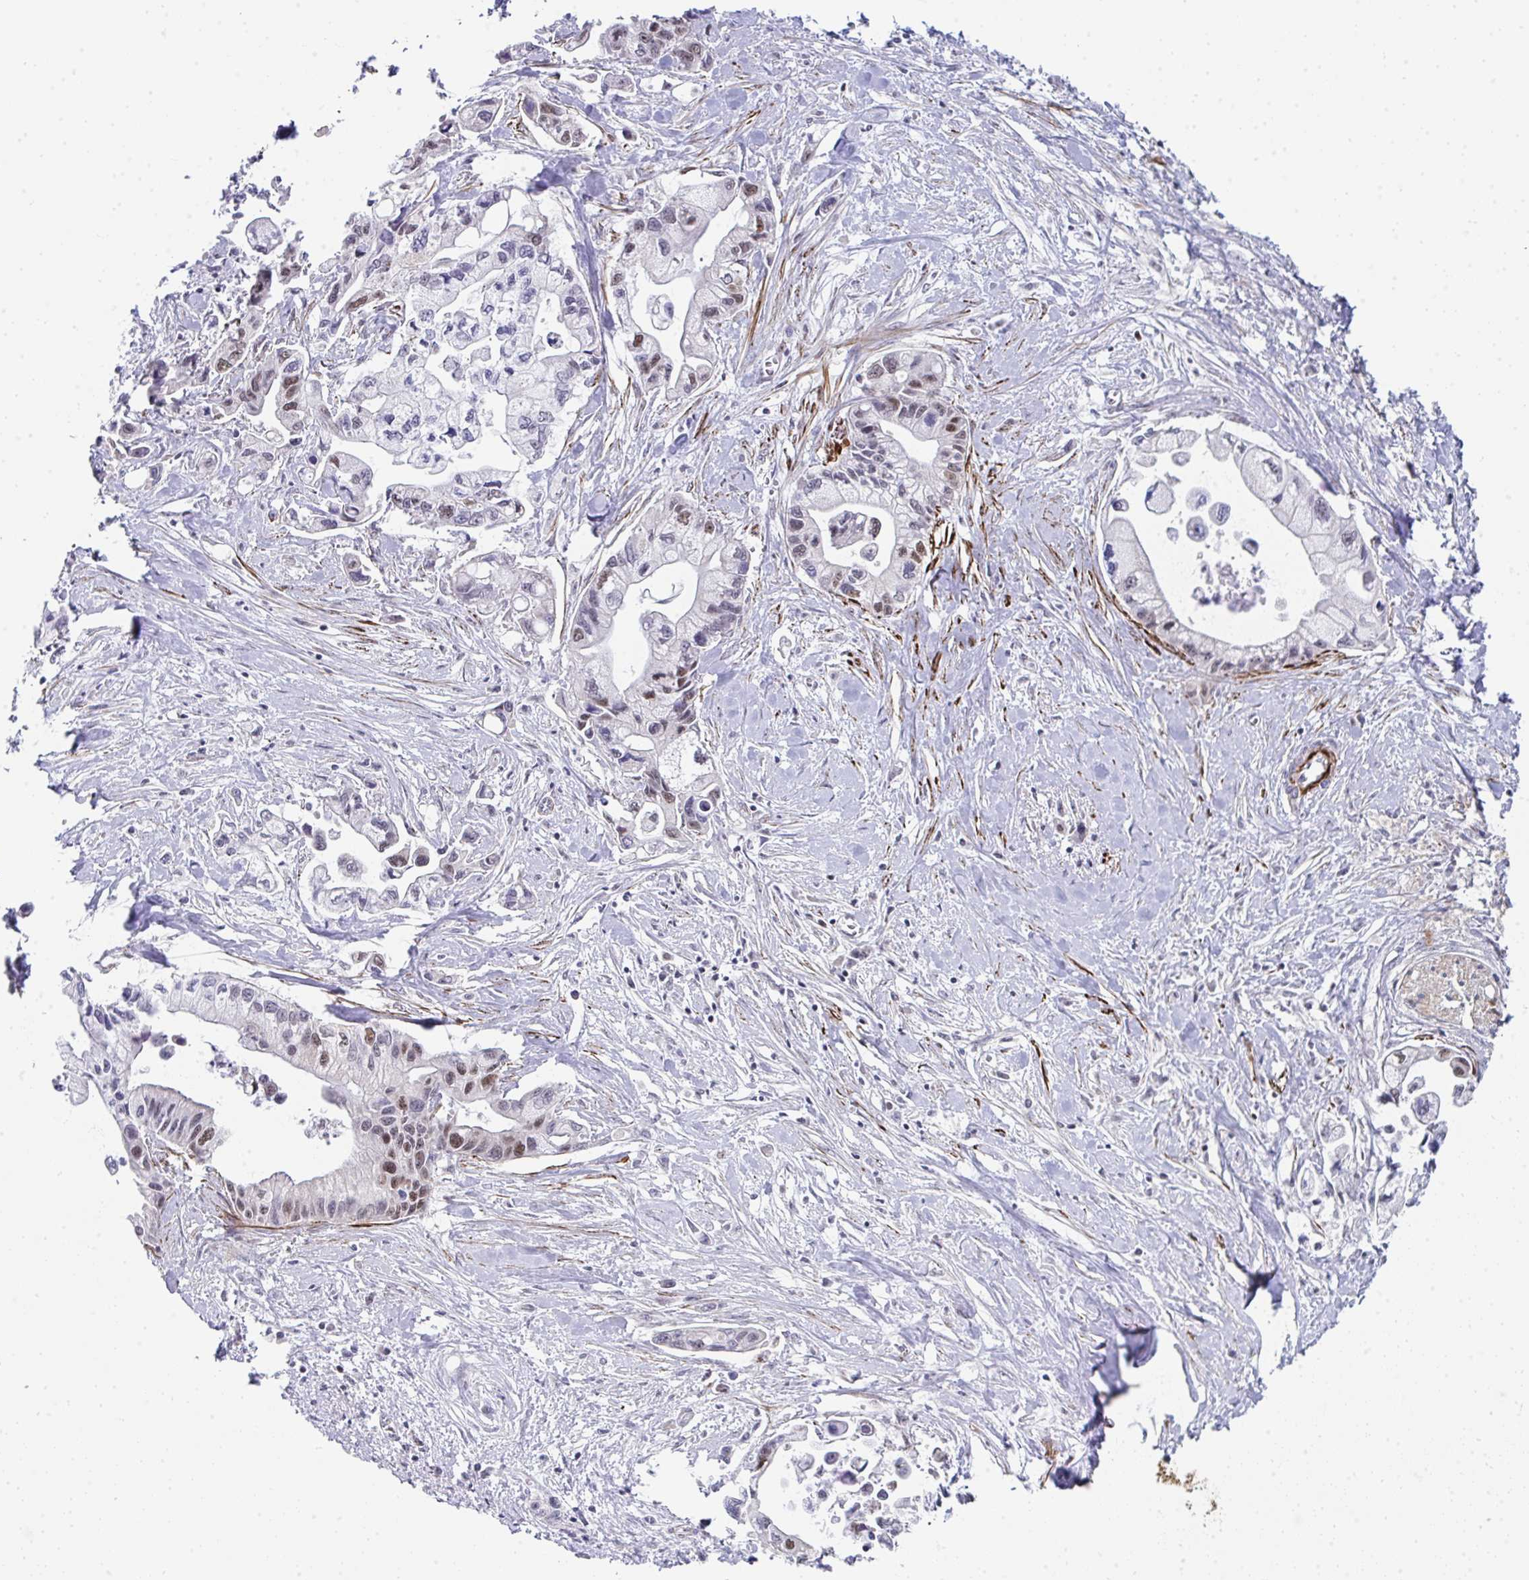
{"staining": {"intensity": "moderate", "quantity": "<25%", "location": "nuclear"}, "tissue": "pancreatic cancer", "cell_type": "Tumor cells", "image_type": "cancer", "snomed": [{"axis": "morphology", "description": "Adenocarcinoma, NOS"}, {"axis": "topography", "description": "Pancreas"}], "caption": "Immunohistochemistry image of neoplastic tissue: pancreatic cancer stained using immunohistochemistry (IHC) displays low levels of moderate protein expression localized specifically in the nuclear of tumor cells, appearing as a nuclear brown color.", "gene": "GINS2", "patient": {"sex": "male", "age": 61}}